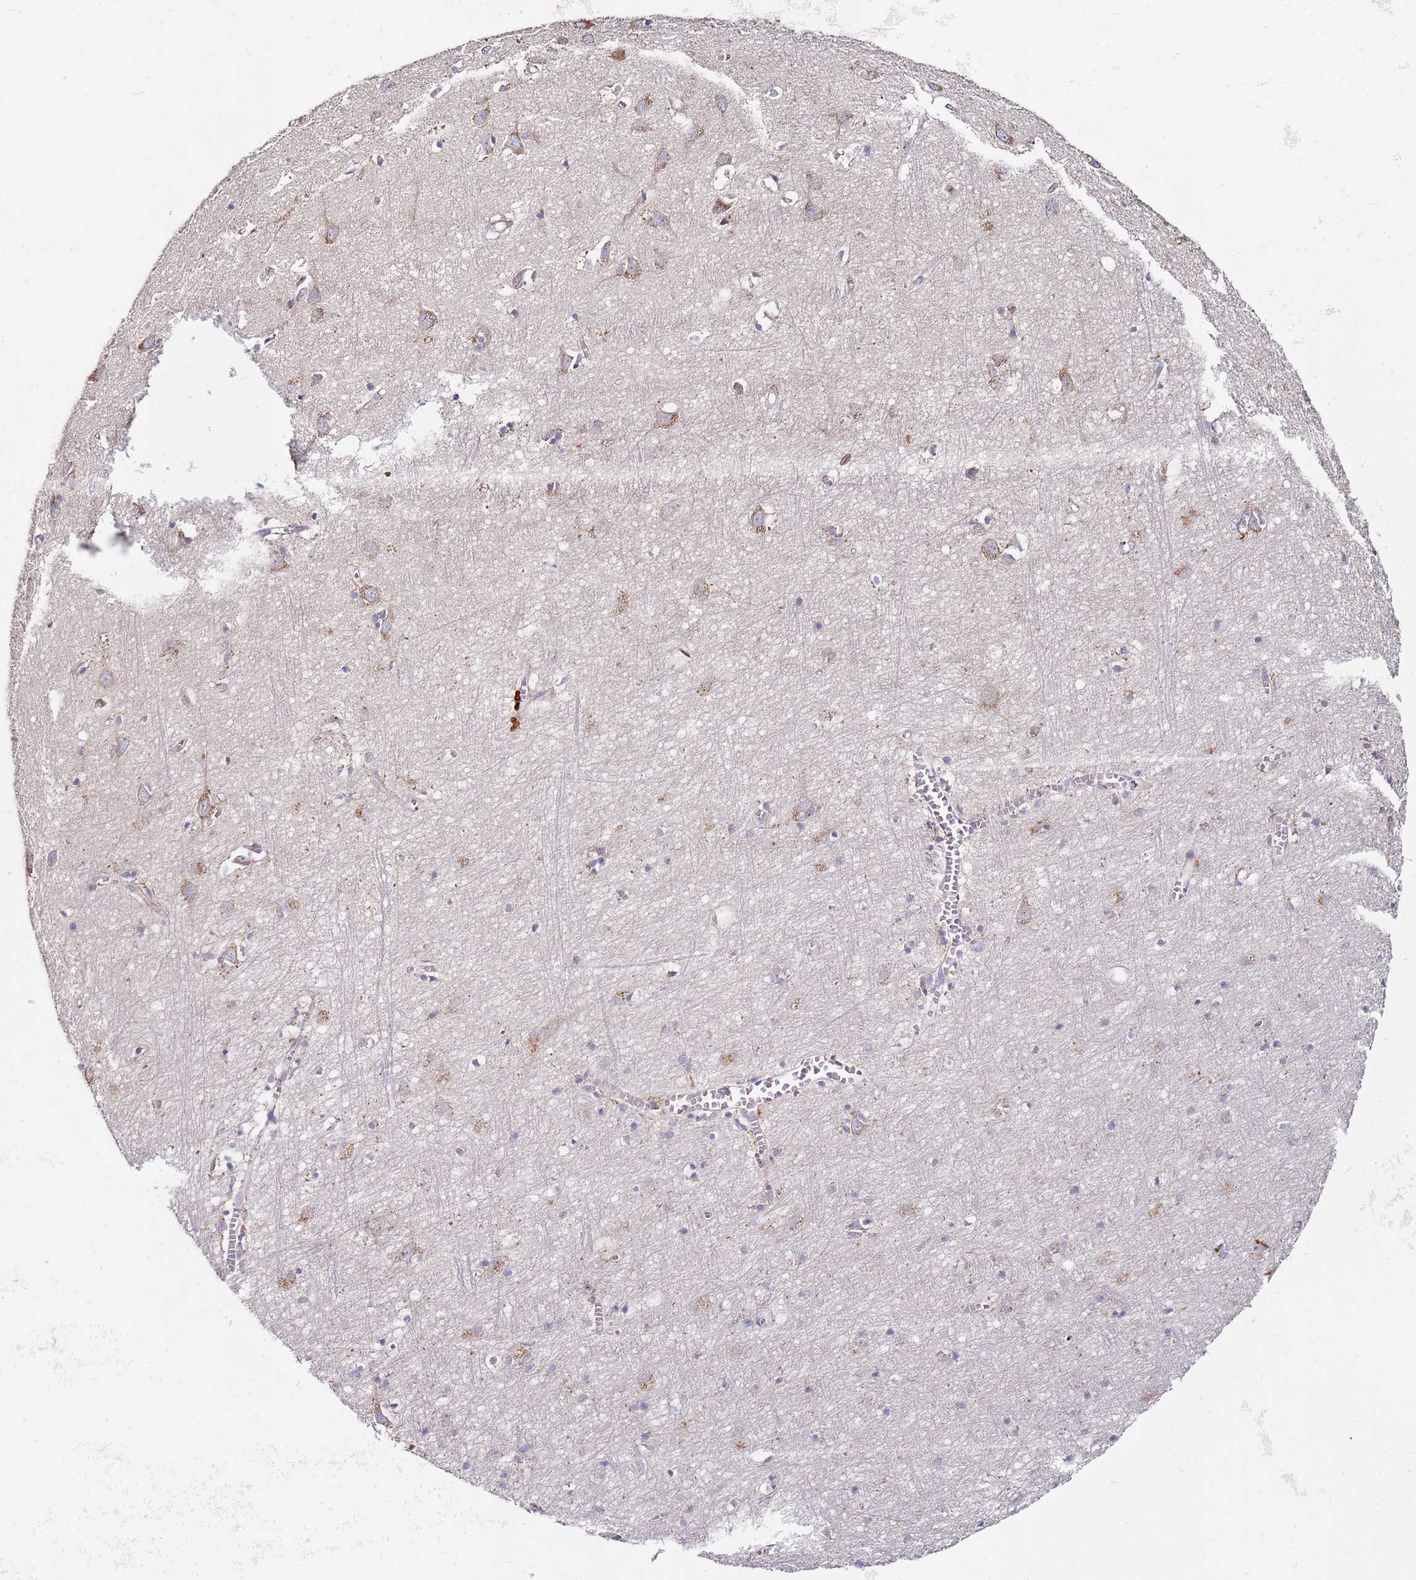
{"staining": {"intensity": "negative", "quantity": "none", "location": "none"}, "tissue": "cerebral cortex", "cell_type": "Endothelial cells", "image_type": "normal", "snomed": [{"axis": "morphology", "description": "Normal tissue, NOS"}, {"axis": "topography", "description": "Cerebral cortex"}], "caption": "The photomicrograph demonstrates no significant staining in endothelial cells of cerebral cortex. (DAB IHC with hematoxylin counter stain).", "gene": "CNOT9", "patient": {"sex": "female", "age": 64}}